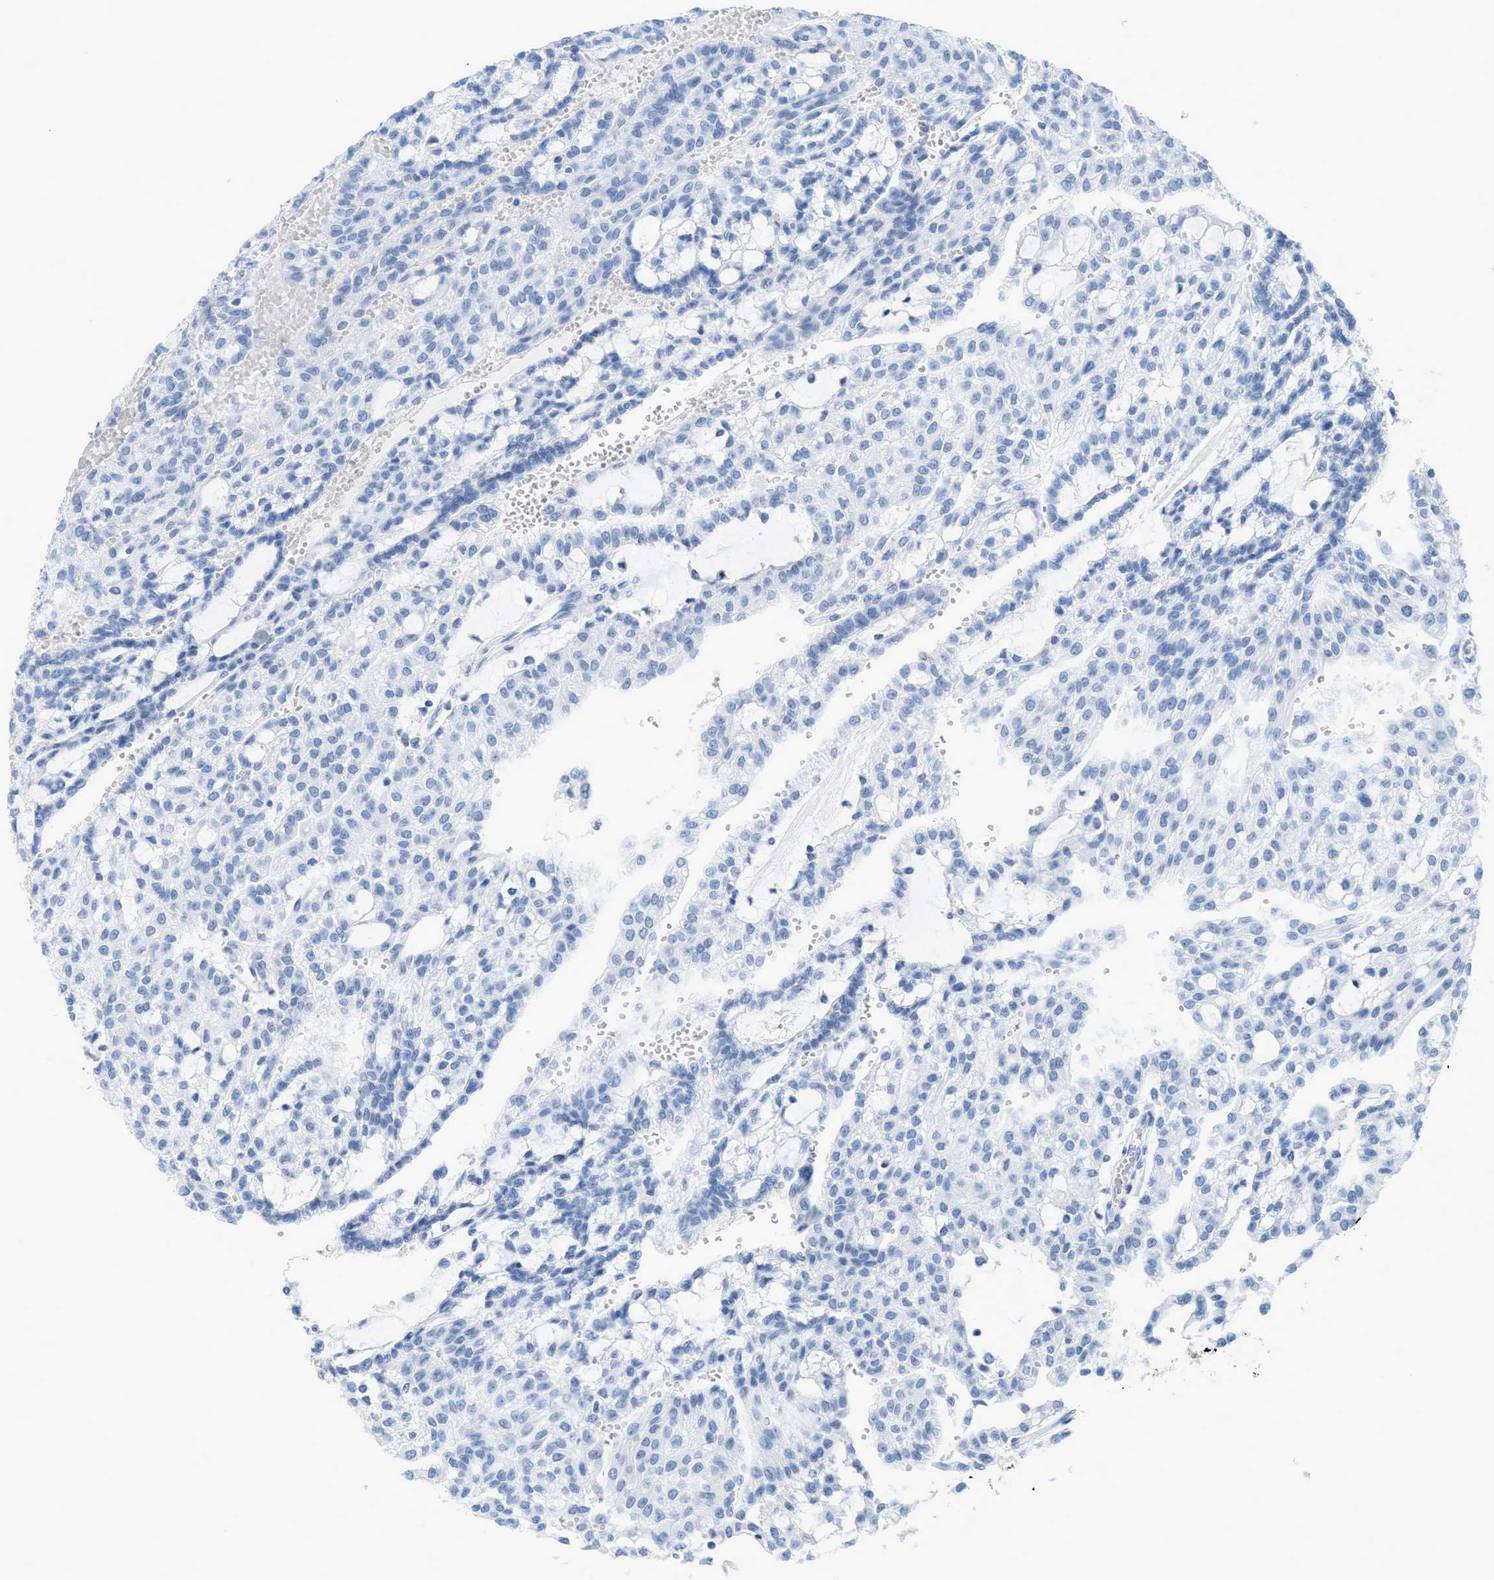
{"staining": {"intensity": "negative", "quantity": "none", "location": "none"}, "tissue": "renal cancer", "cell_type": "Tumor cells", "image_type": "cancer", "snomed": [{"axis": "morphology", "description": "Adenocarcinoma, NOS"}, {"axis": "topography", "description": "Kidney"}], "caption": "This image is of renal cancer (adenocarcinoma) stained with IHC to label a protein in brown with the nuclei are counter-stained blue. There is no expression in tumor cells.", "gene": "SLC3A2", "patient": {"sex": "male", "age": 63}}